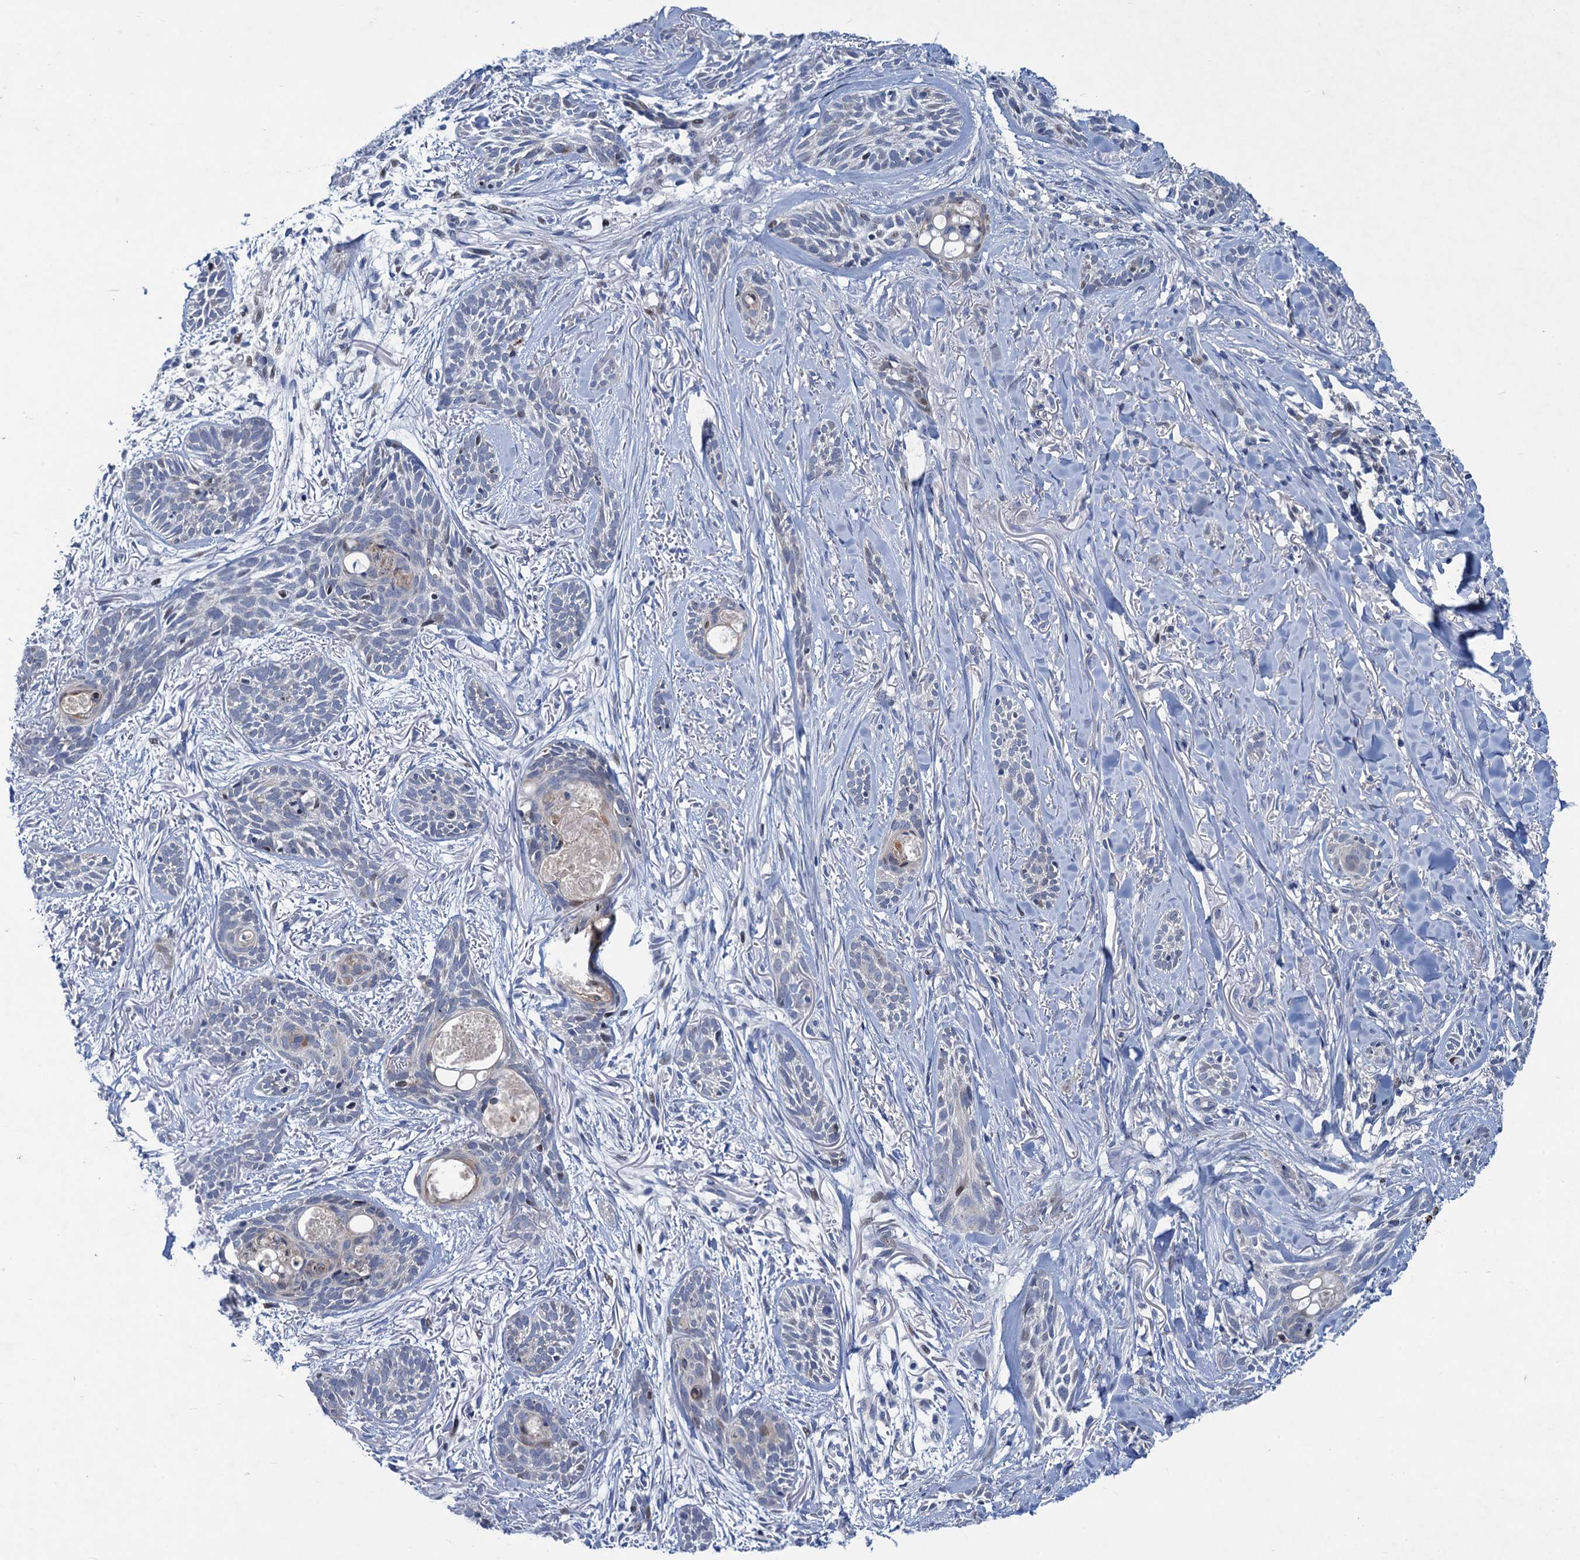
{"staining": {"intensity": "negative", "quantity": "none", "location": "none"}, "tissue": "skin cancer", "cell_type": "Tumor cells", "image_type": "cancer", "snomed": [{"axis": "morphology", "description": "Basal cell carcinoma"}, {"axis": "topography", "description": "Skin"}], "caption": "An image of basal cell carcinoma (skin) stained for a protein exhibits no brown staining in tumor cells.", "gene": "ESYT3", "patient": {"sex": "female", "age": 59}}